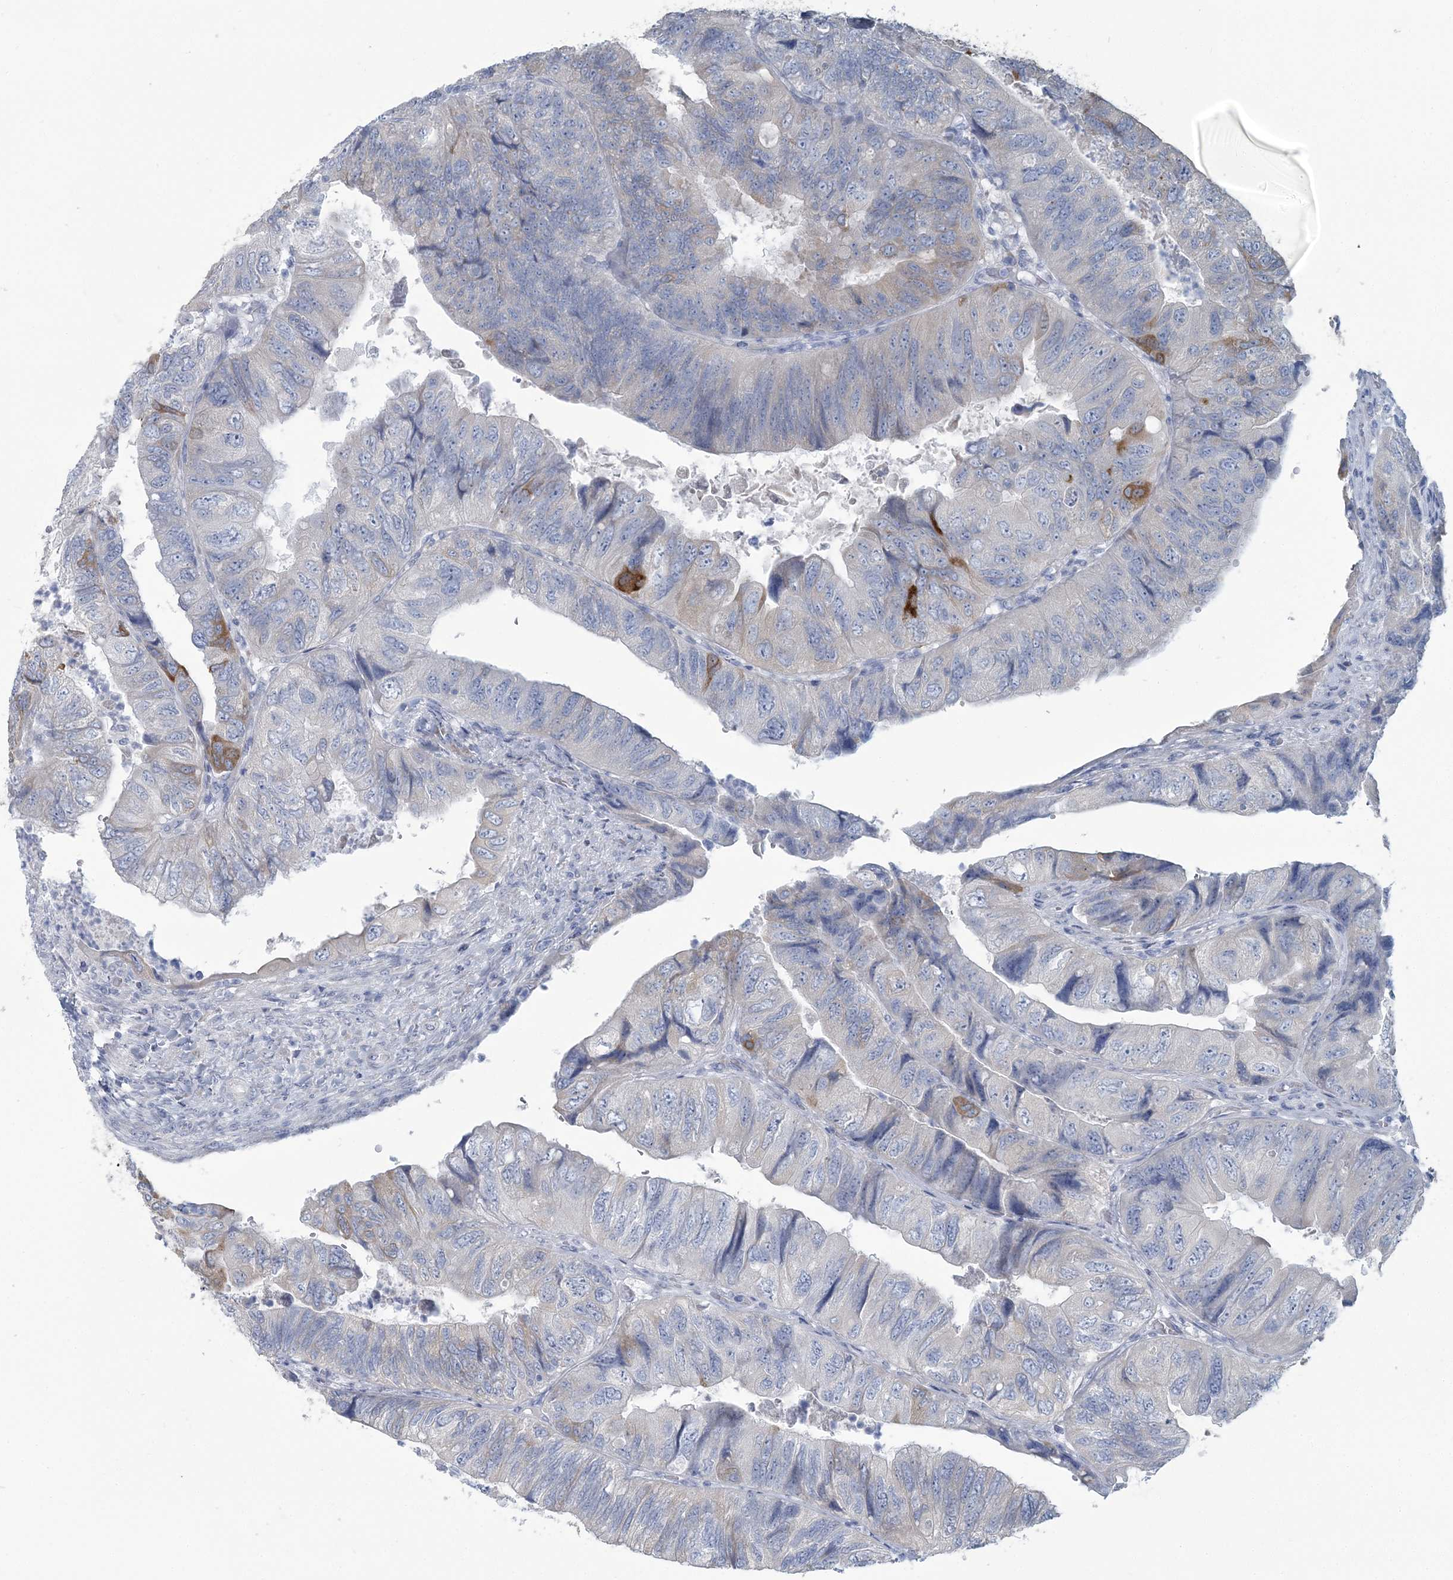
{"staining": {"intensity": "moderate", "quantity": "<25%", "location": "cytoplasmic/membranous"}, "tissue": "colorectal cancer", "cell_type": "Tumor cells", "image_type": "cancer", "snomed": [{"axis": "morphology", "description": "Adenocarcinoma, NOS"}, {"axis": "topography", "description": "Rectum"}], "caption": "Immunohistochemical staining of human colorectal cancer reveals moderate cytoplasmic/membranous protein expression in about <25% of tumor cells.", "gene": "CMBL", "patient": {"sex": "male", "age": 63}}